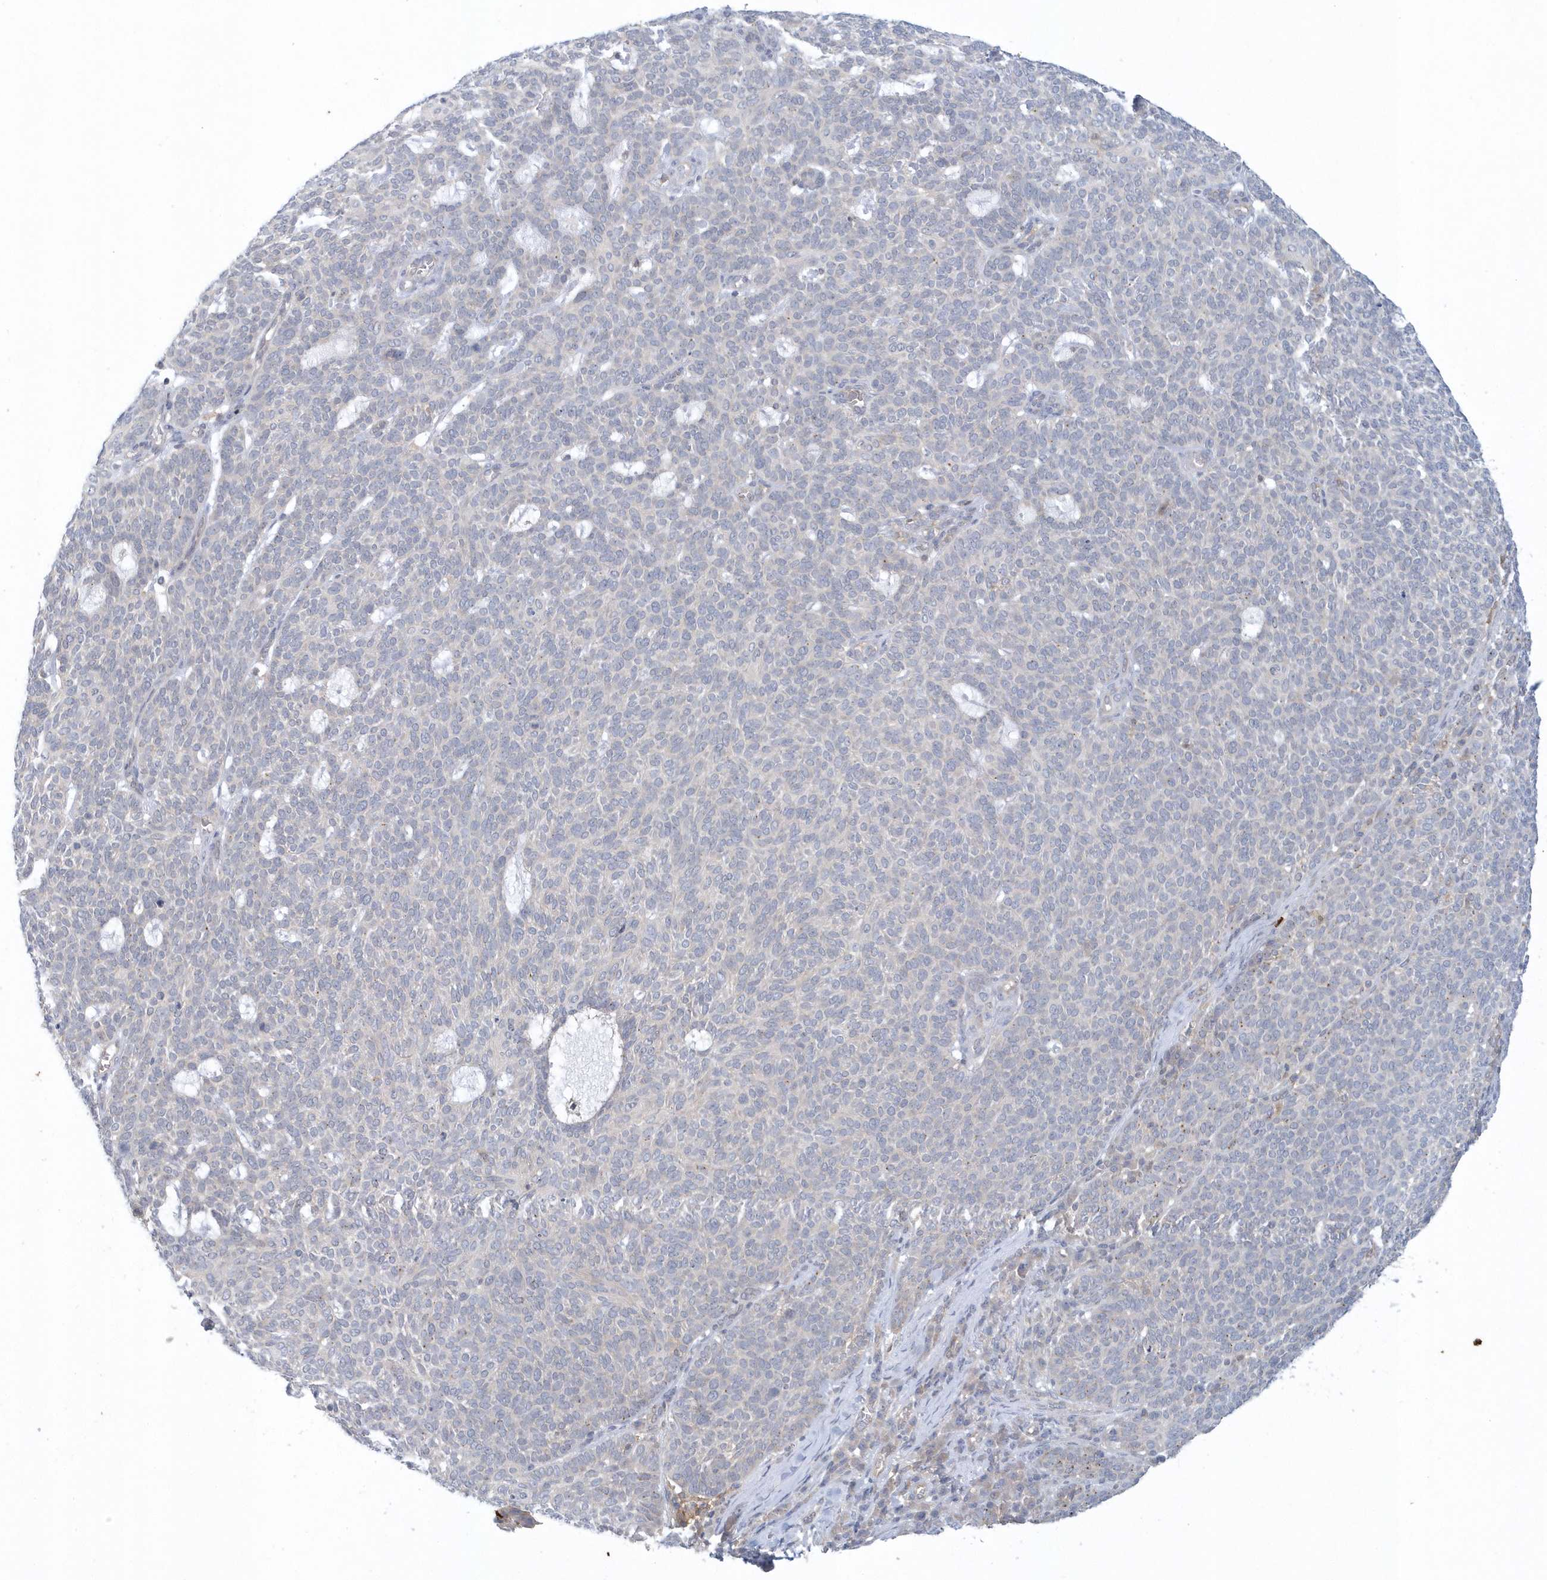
{"staining": {"intensity": "negative", "quantity": "none", "location": "none"}, "tissue": "skin cancer", "cell_type": "Tumor cells", "image_type": "cancer", "snomed": [{"axis": "morphology", "description": "Squamous cell carcinoma, NOS"}, {"axis": "topography", "description": "Skin"}], "caption": "This histopathology image is of skin cancer (squamous cell carcinoma) stained with immunohistochemistry (IHC) to label a protein in brown with the nuclei are counter-stained blue. There is no staining in tumor cells.", "gene": "RNF7", "patient": {"sex": "female", "age": 90}}